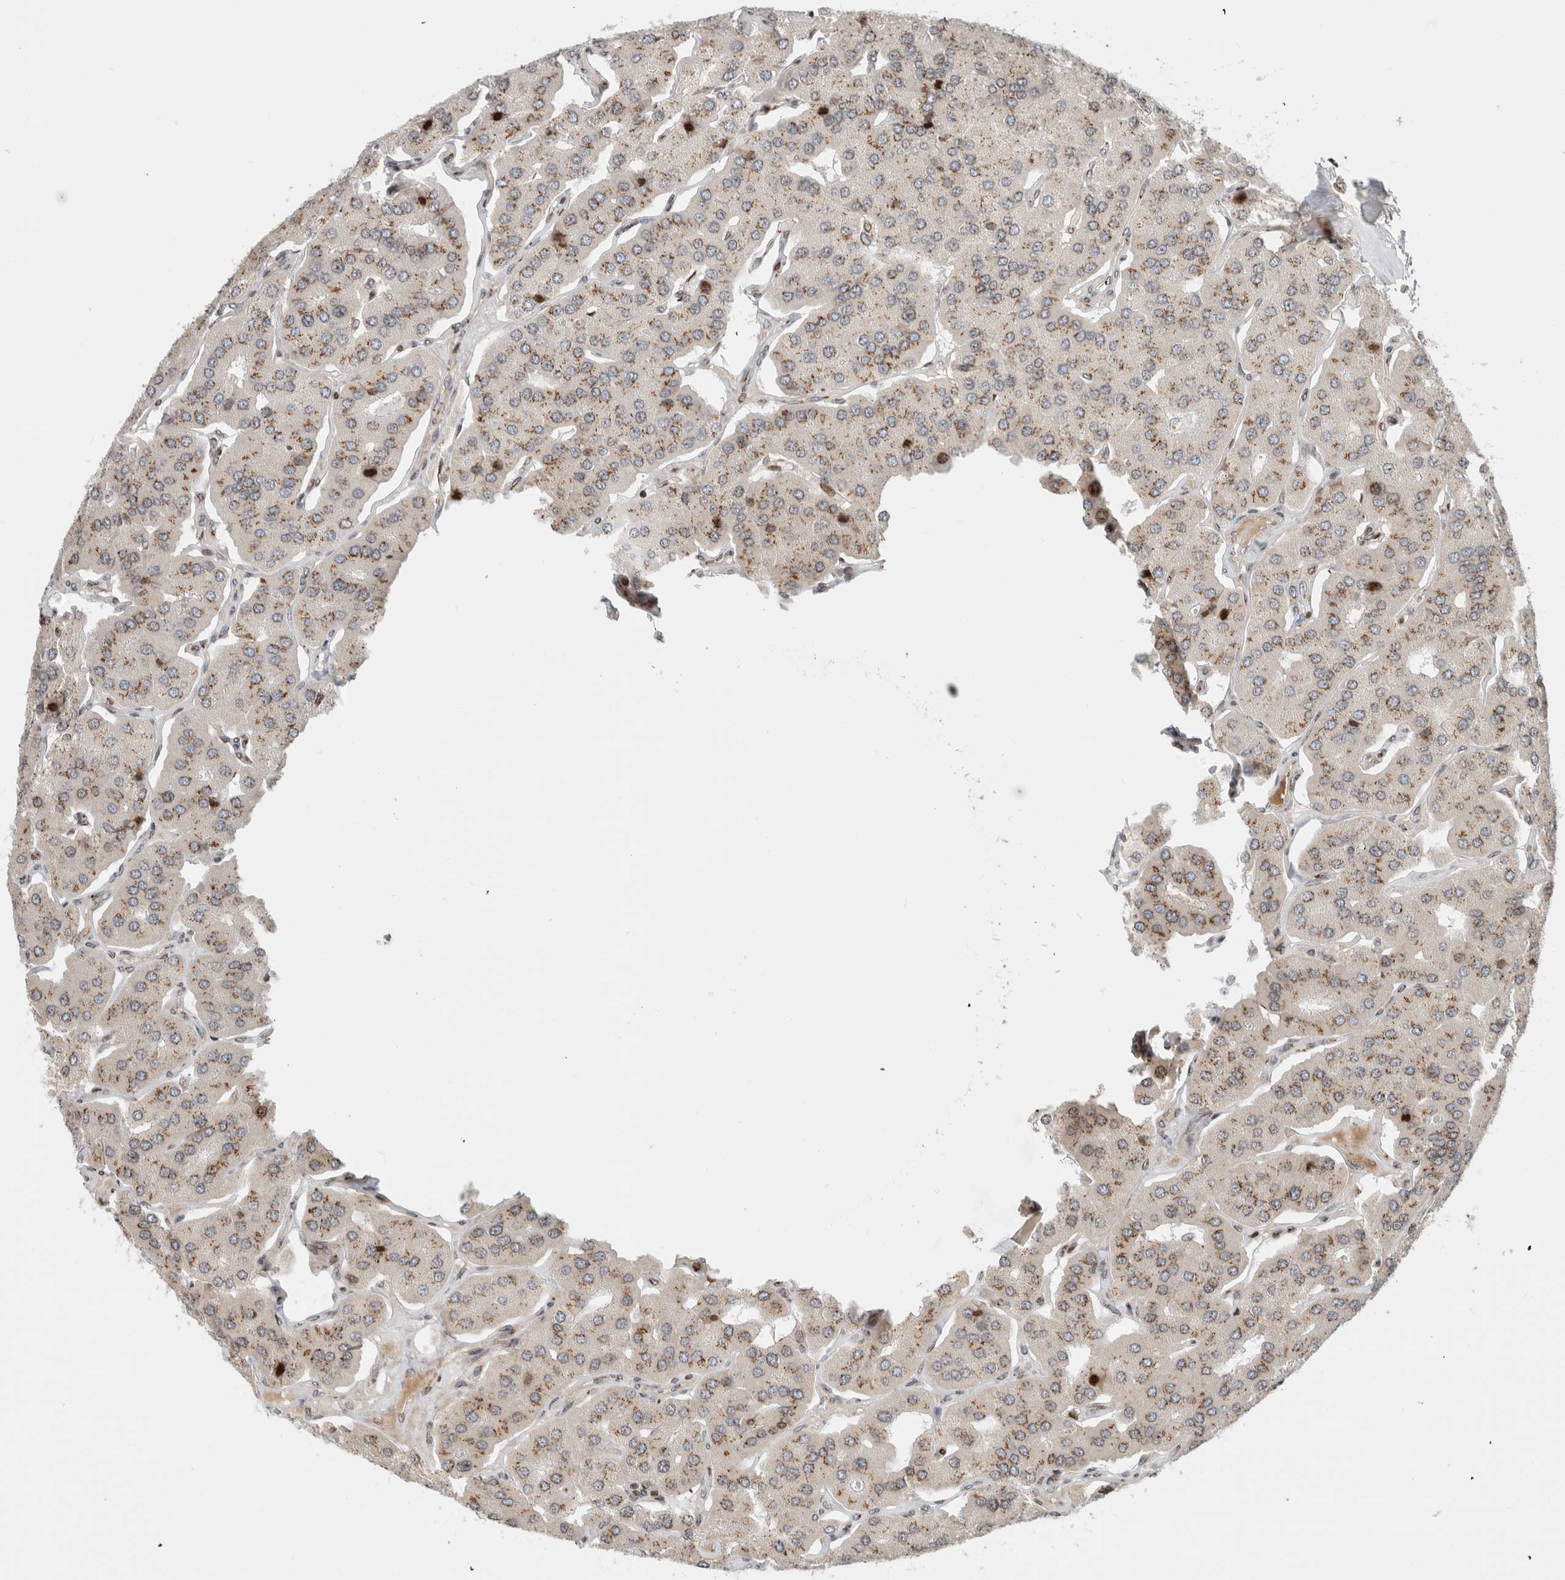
{"staining": {"intensity": "strong", "quantity": ">75%", "location": "nuclear"}, "tissue": "parathyroid gland", "cell_type": "Glandular cells", "image_type": "normal", "snomed": [{"axis": "morphology", "description": "Normal tissue, NOS"}, {"axis": "morphology", "description": "Adenoma, NOS"}, {"axis": "topography", "description": "Parathyroid gland"}], "caption": "This micrograph displays IHC staining of normal human parathyroid gland, with high strong nuclear staining in approximately >75% of glandular cells.", "gene": "GINS4", "patient": {"sex": "female", "age": 86}}